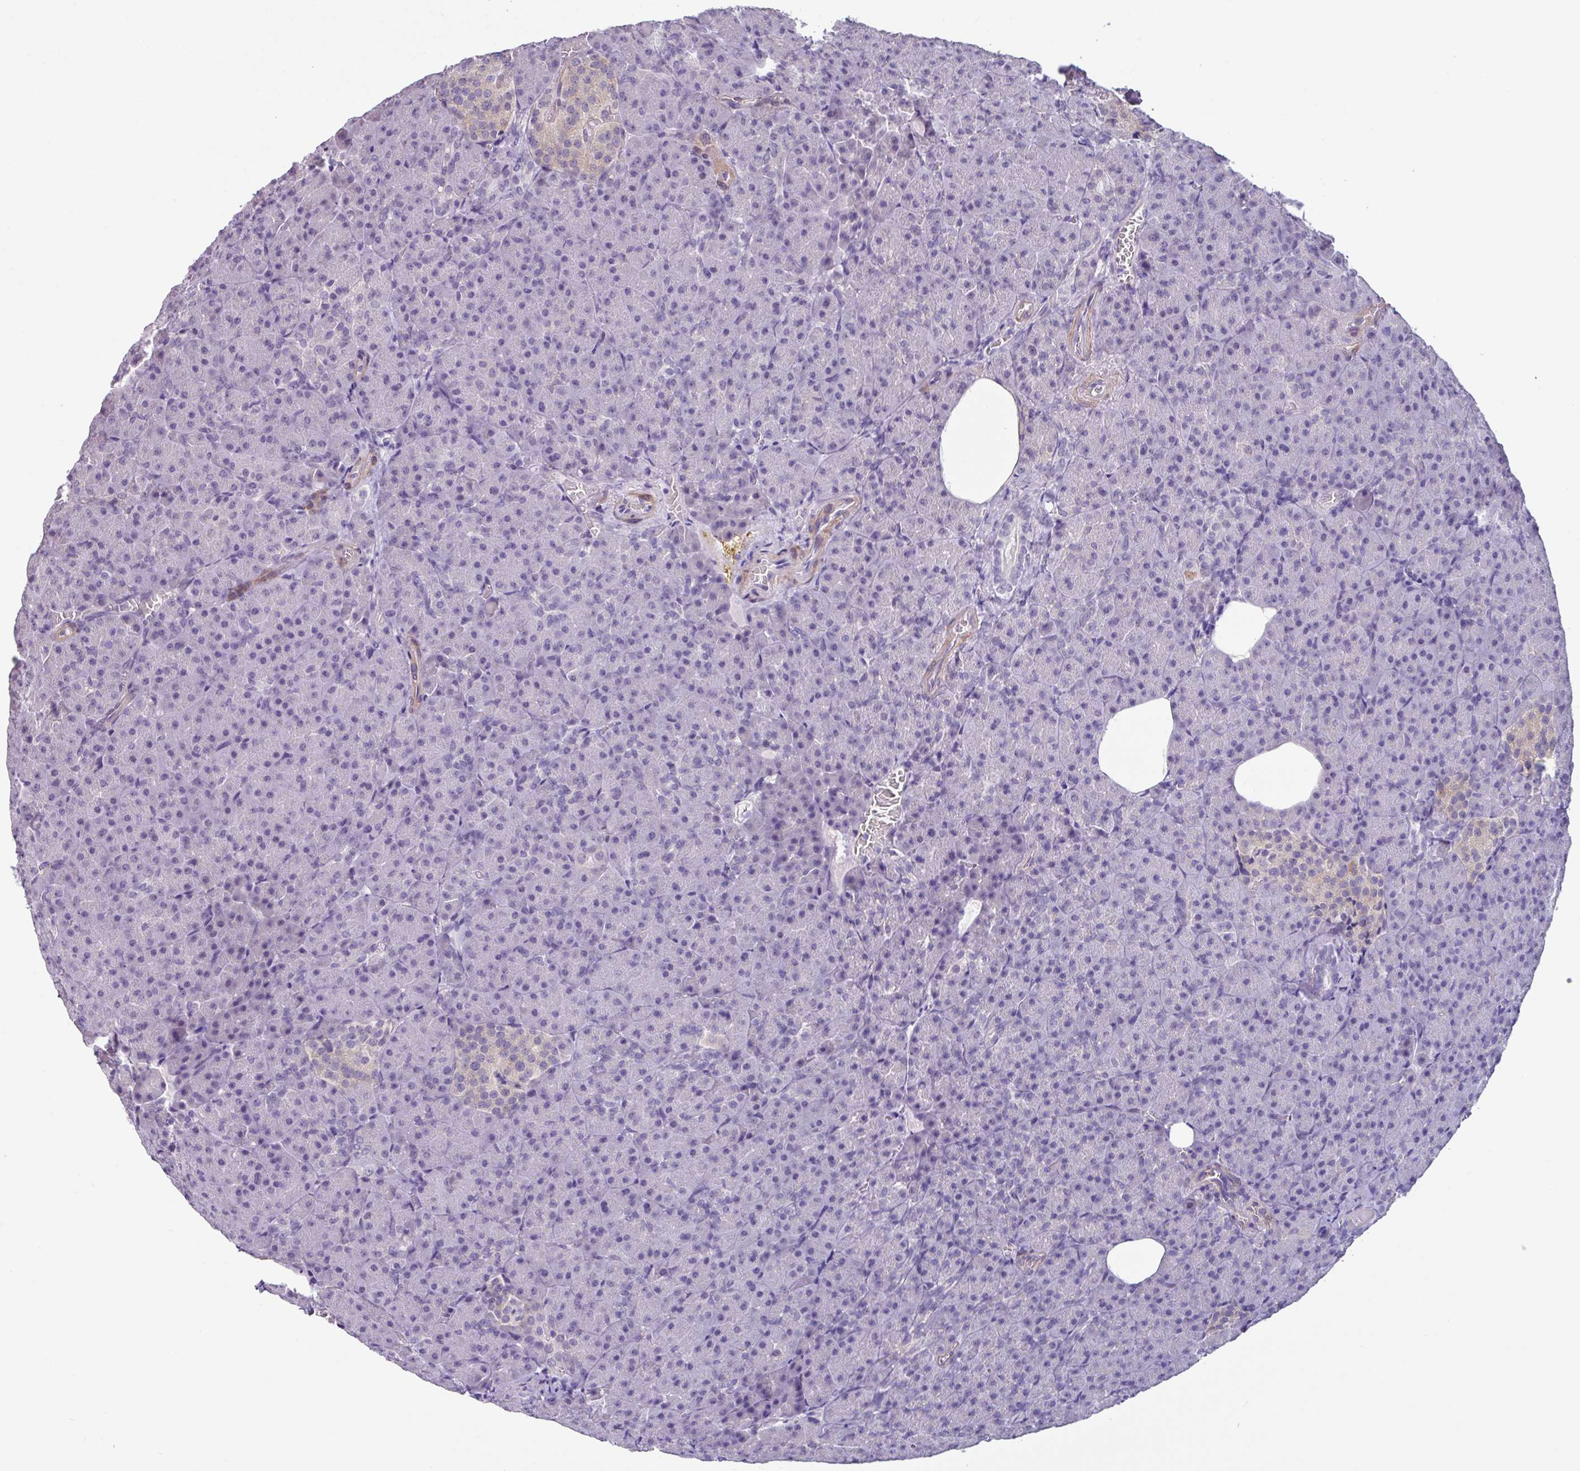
{"staining": {"intensity": "negative", "quantity": "none", "location": "none"}, "tissue": "pancreas", "cell_type": "Exocrine glandular cells", "image_type": "normal", "snomed": [{"axis": "morphology", "description": "Normal tissue, NOS"}, {"axis": "topography", "description": "Pancreas"}], "caption": "Immunohistochemistry (IHC) histopathology image of benign pancreas: human pancreas stained with DAB (3,3'-diaminobenzidine) demonstrates no significant protein staining in exocrine glandular cells.", "gene": "OTX1", "patient": {"sex": "female", "age": 74}}